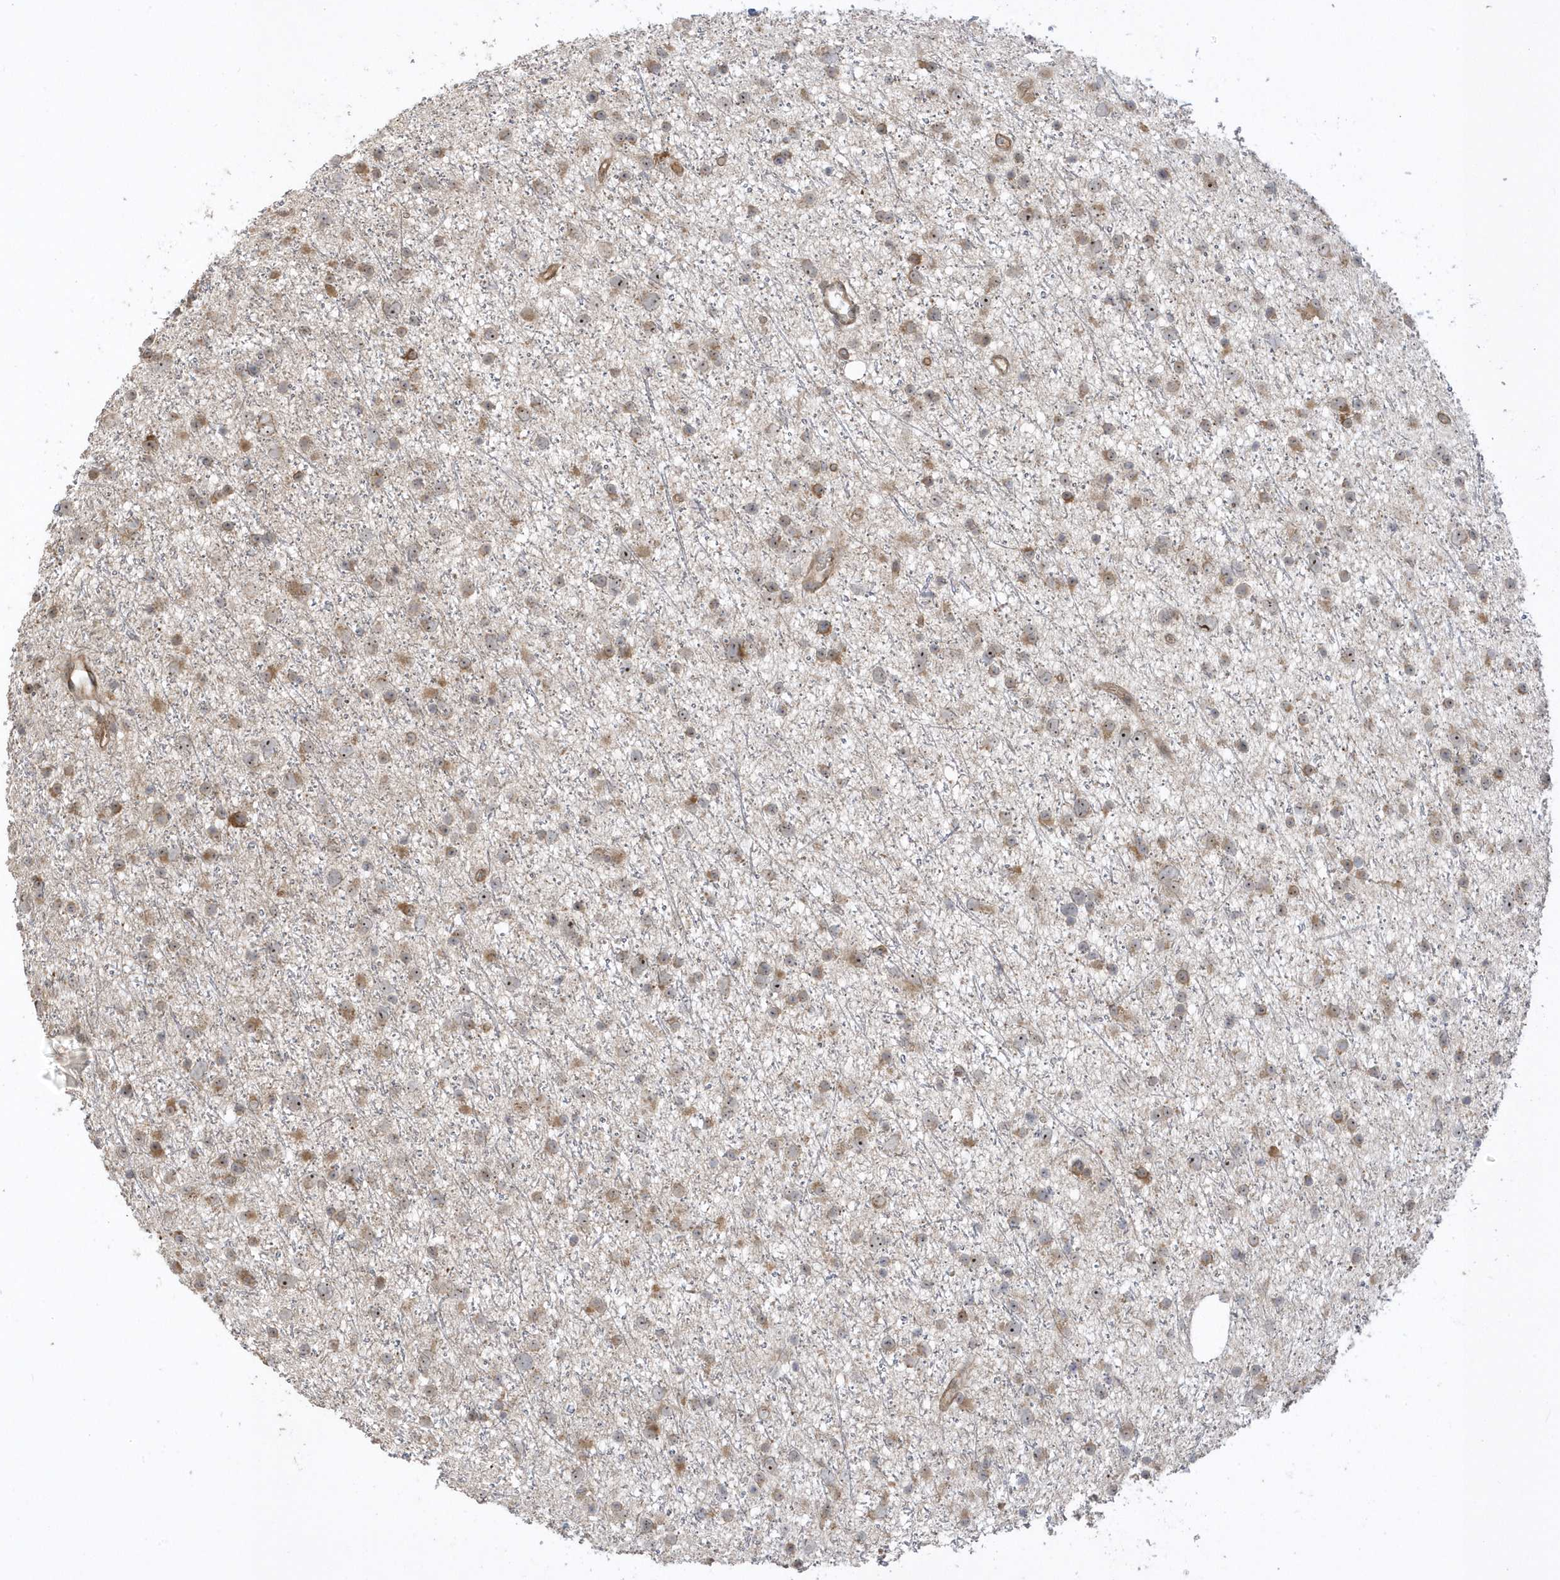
{"staining": {"intensity": "moderate", "quantity": "<25%", "location": "cytoplasmic/membranous"}, "tissue": "glioma", "cell_type": "Tumor cells", "image_type": "cancer", "snomed": [{"axis": "morphology", "description": "Glioma, malignant, Low grade"}, {"axis": "topography", "description": "Cerebral cortex"}], "caption": "Malignant low-grade glioma stained for a protein shows moderate cytoplasmic/membranous positivity in tumor cells.", "gene": "ECM2", "patient": {"sex": "female", "age": 39}}